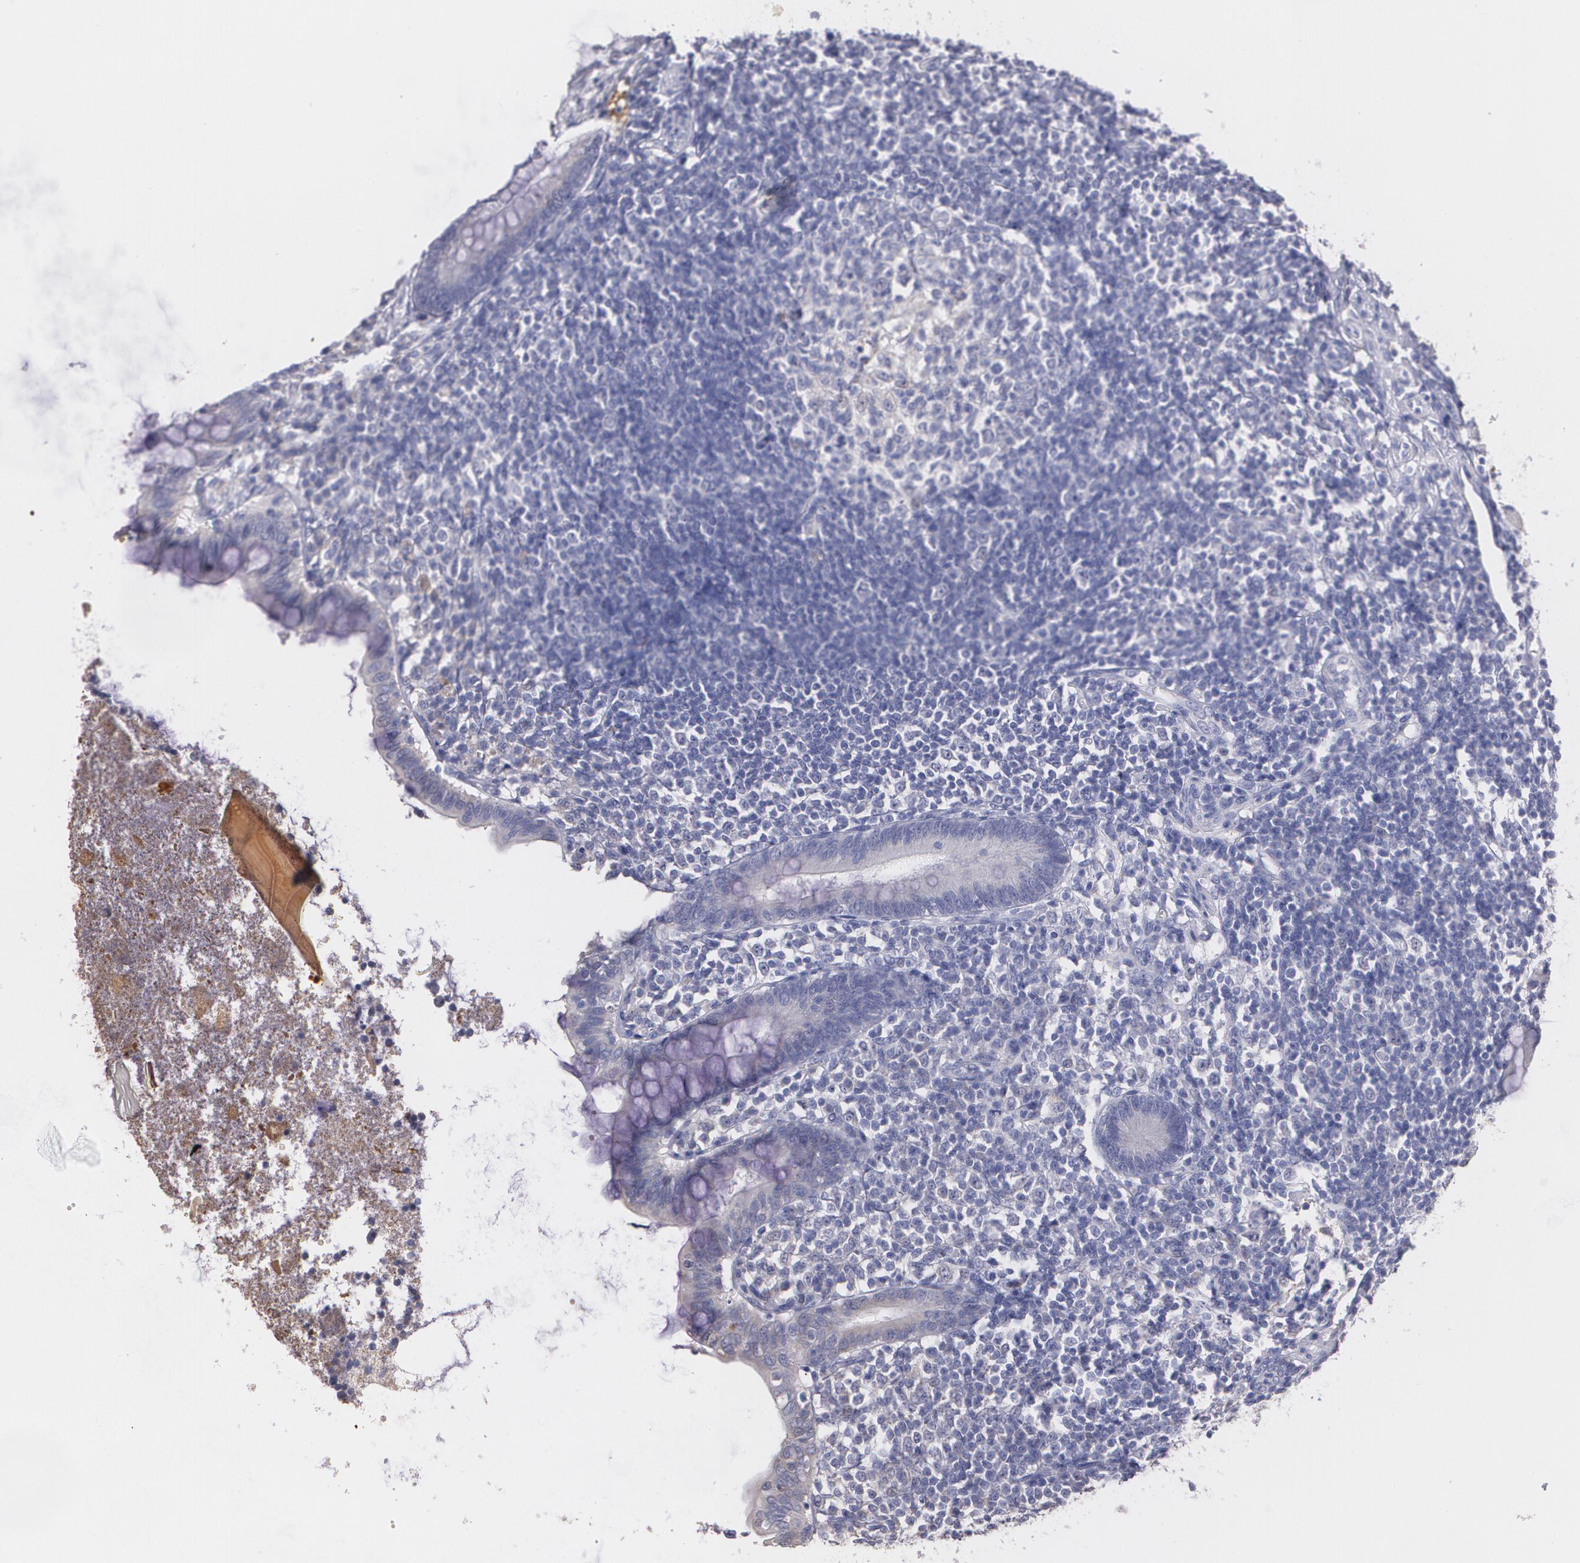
{"staining": {"intensity": "weak", "quantity": "25%-75%", "location": "cytoplasmic/membranous"}, "tissue": "appendix", "cell_type": "Glandular cells", "image_type": "normal", "snomed": [{"axis": "morphology", "description": "Normal tissue, NOS"}, {"axis": "topography", "description": "Appendix"}], "caption": "Immunohistochemistry (IHC) photomicrograph of unremarkable appendix: appendix stained using IHC demonstrates low levels of weak protein expression localized specifically in the cytoplasmic/membranous of glandular cells, appearing as a cytoplasmic/membranous brown color.", "gene": "AMBP", "patient": {"sex": "female", "age": 66}}